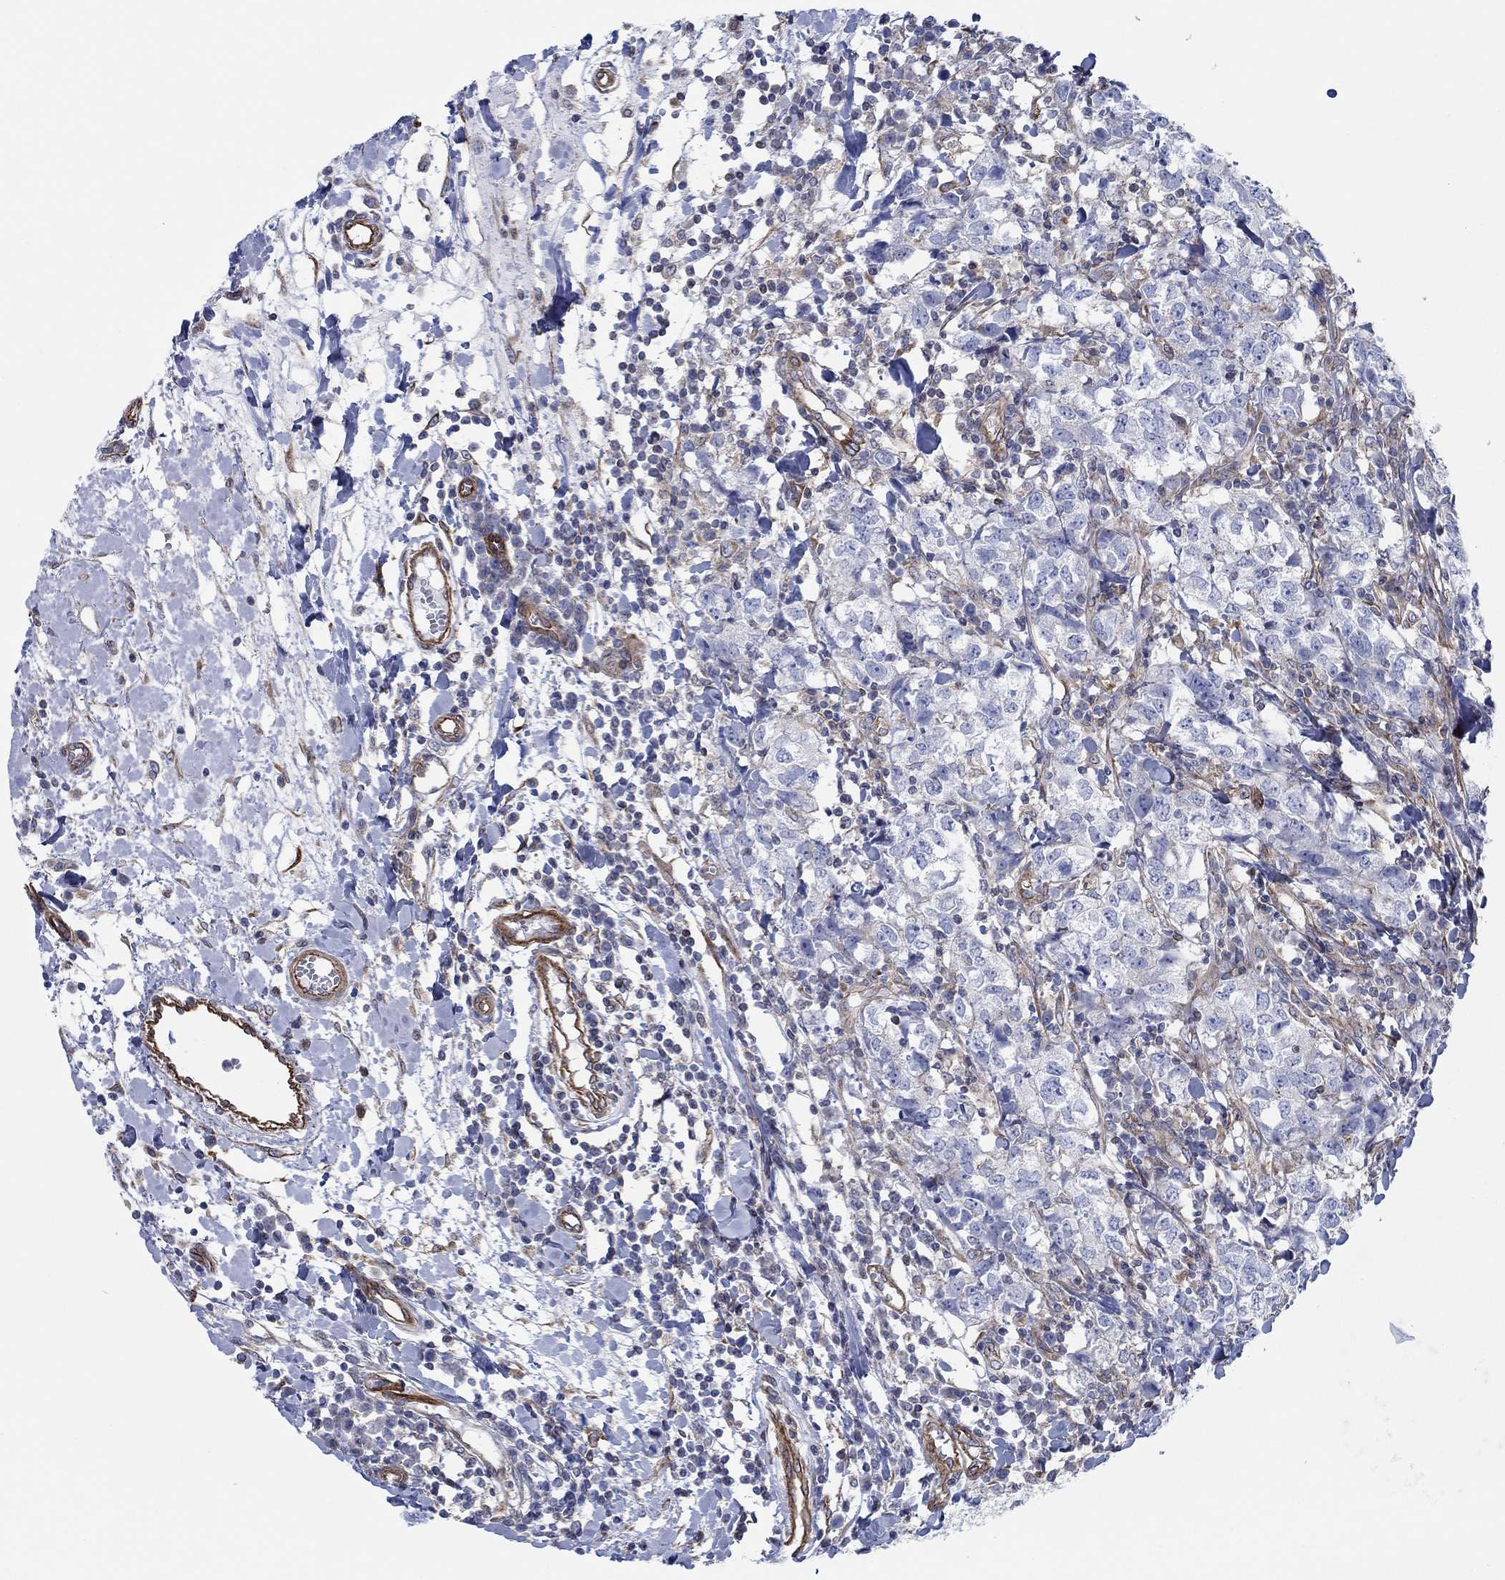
{"staining": {"intensity": "negative", "quantity": "none", "location": "none"}, "tissue": "breast cancer", "cell_type": "Tumor cells", "image_type": "cancer", "snomed": [{"axis": "morphology", "description": "Duct carcinoma"}, {"axis": "topography", "description": "Breast"}], "caption": "This is a photomicrograph of immunohistochemistry staining of breast cancer, which shows no expression in tumor cells. The staining is performed using DAB brown chromogen with nuclei counter-stained in using hematoxylin.", "gene": "FMN1", "patient": {"sex": "female", "age": 30}}